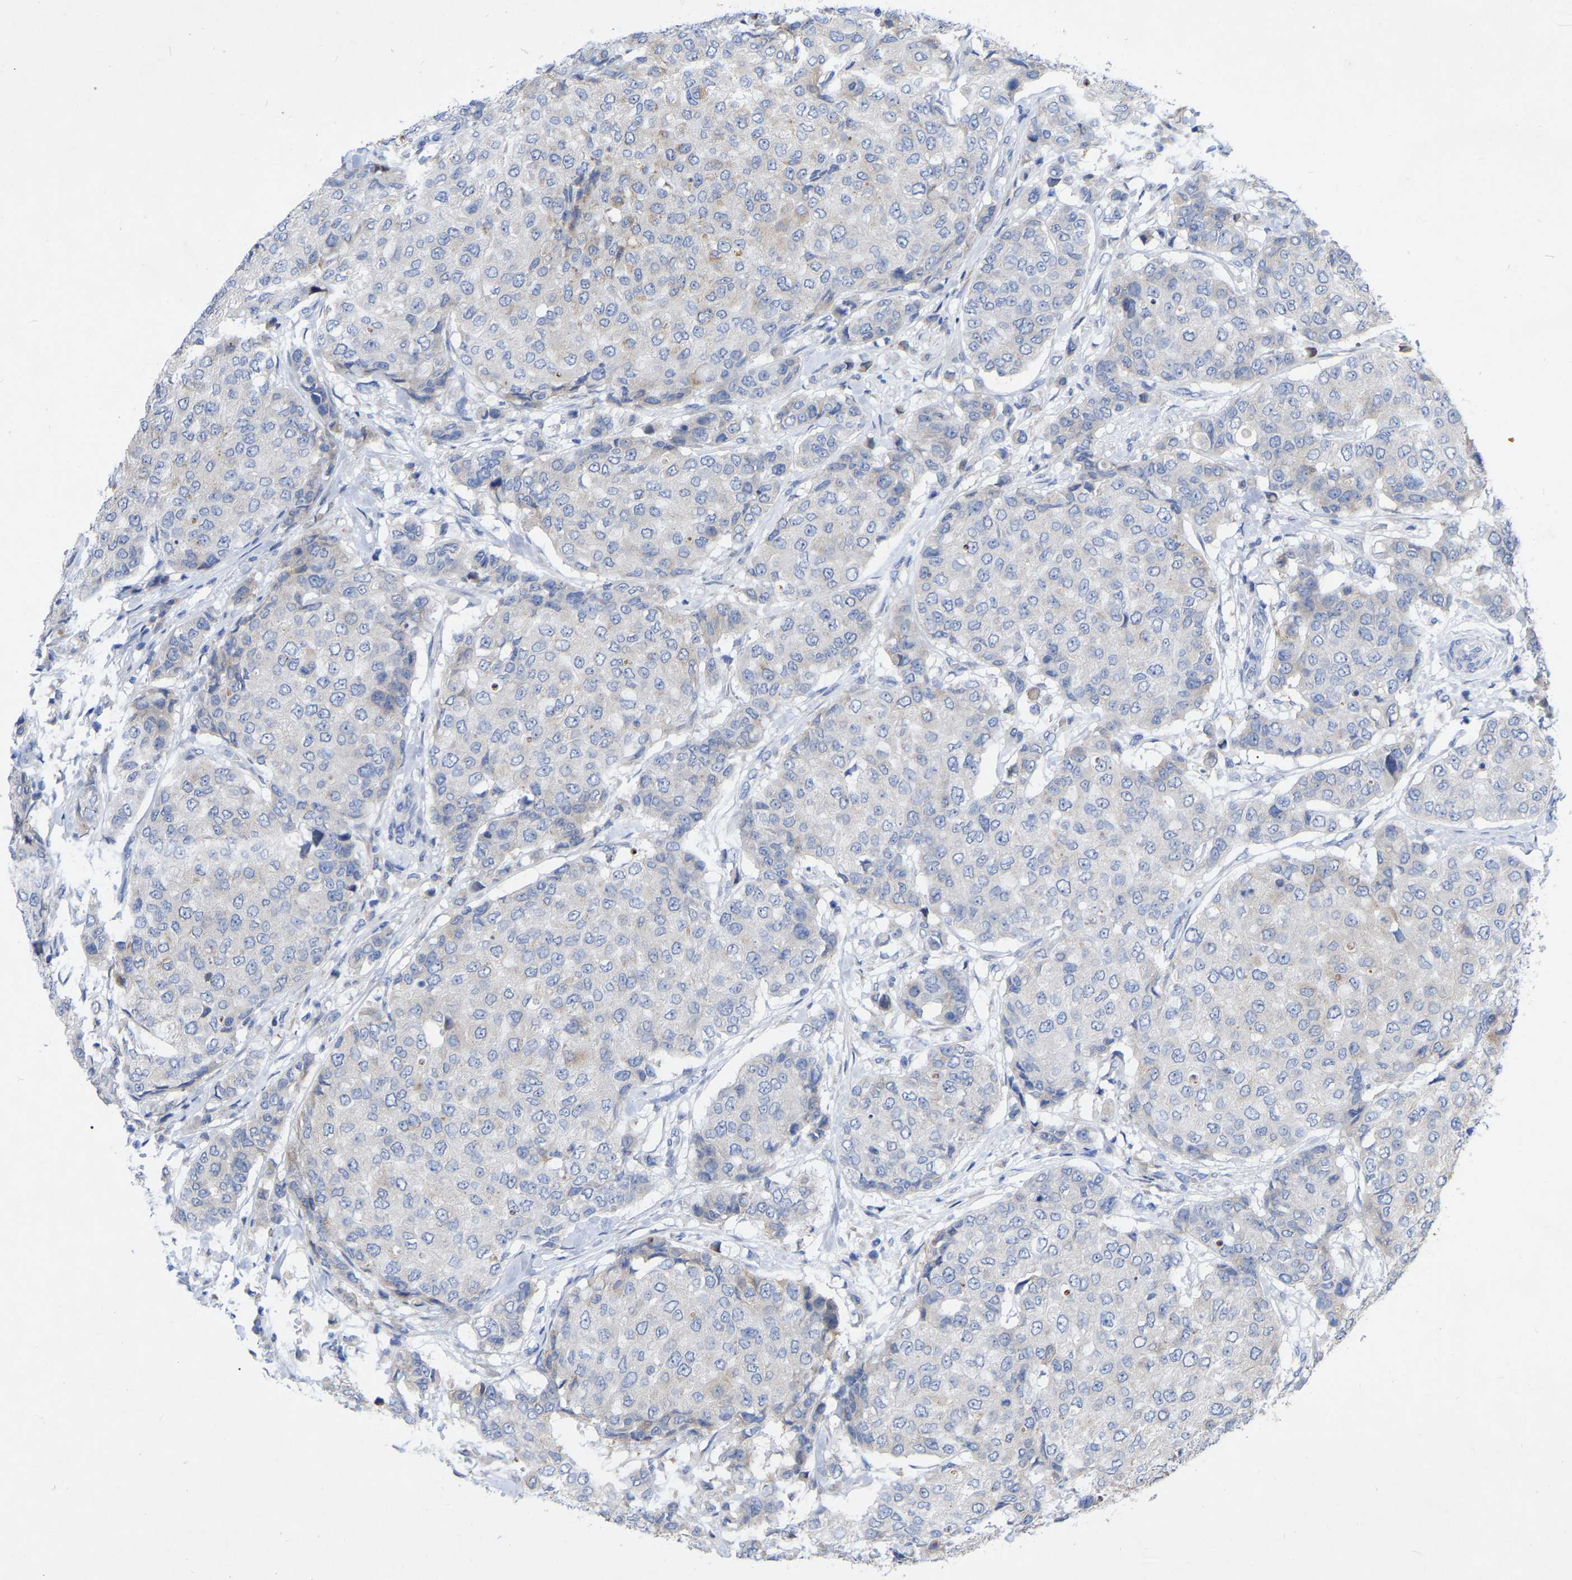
{"staining": {"intensity": "negative", "quantity": "none", "location": "none"}, "tissue": "breast cancer", "cell_type": "Tumor cells", "image_type": "cancer", "snomed": [{"axis": "morphology", "description": "Duct carcinoma"}, {"axis": "topography", "description": "Breast"}], "caption": "IHC histopathology image of human breast invasive ductal carcinoma stained for a protein (brown), which exhibits no staining in tumor cells.", "gene": "STRIP2", "patient": {"sex": "female", "age": 27}}